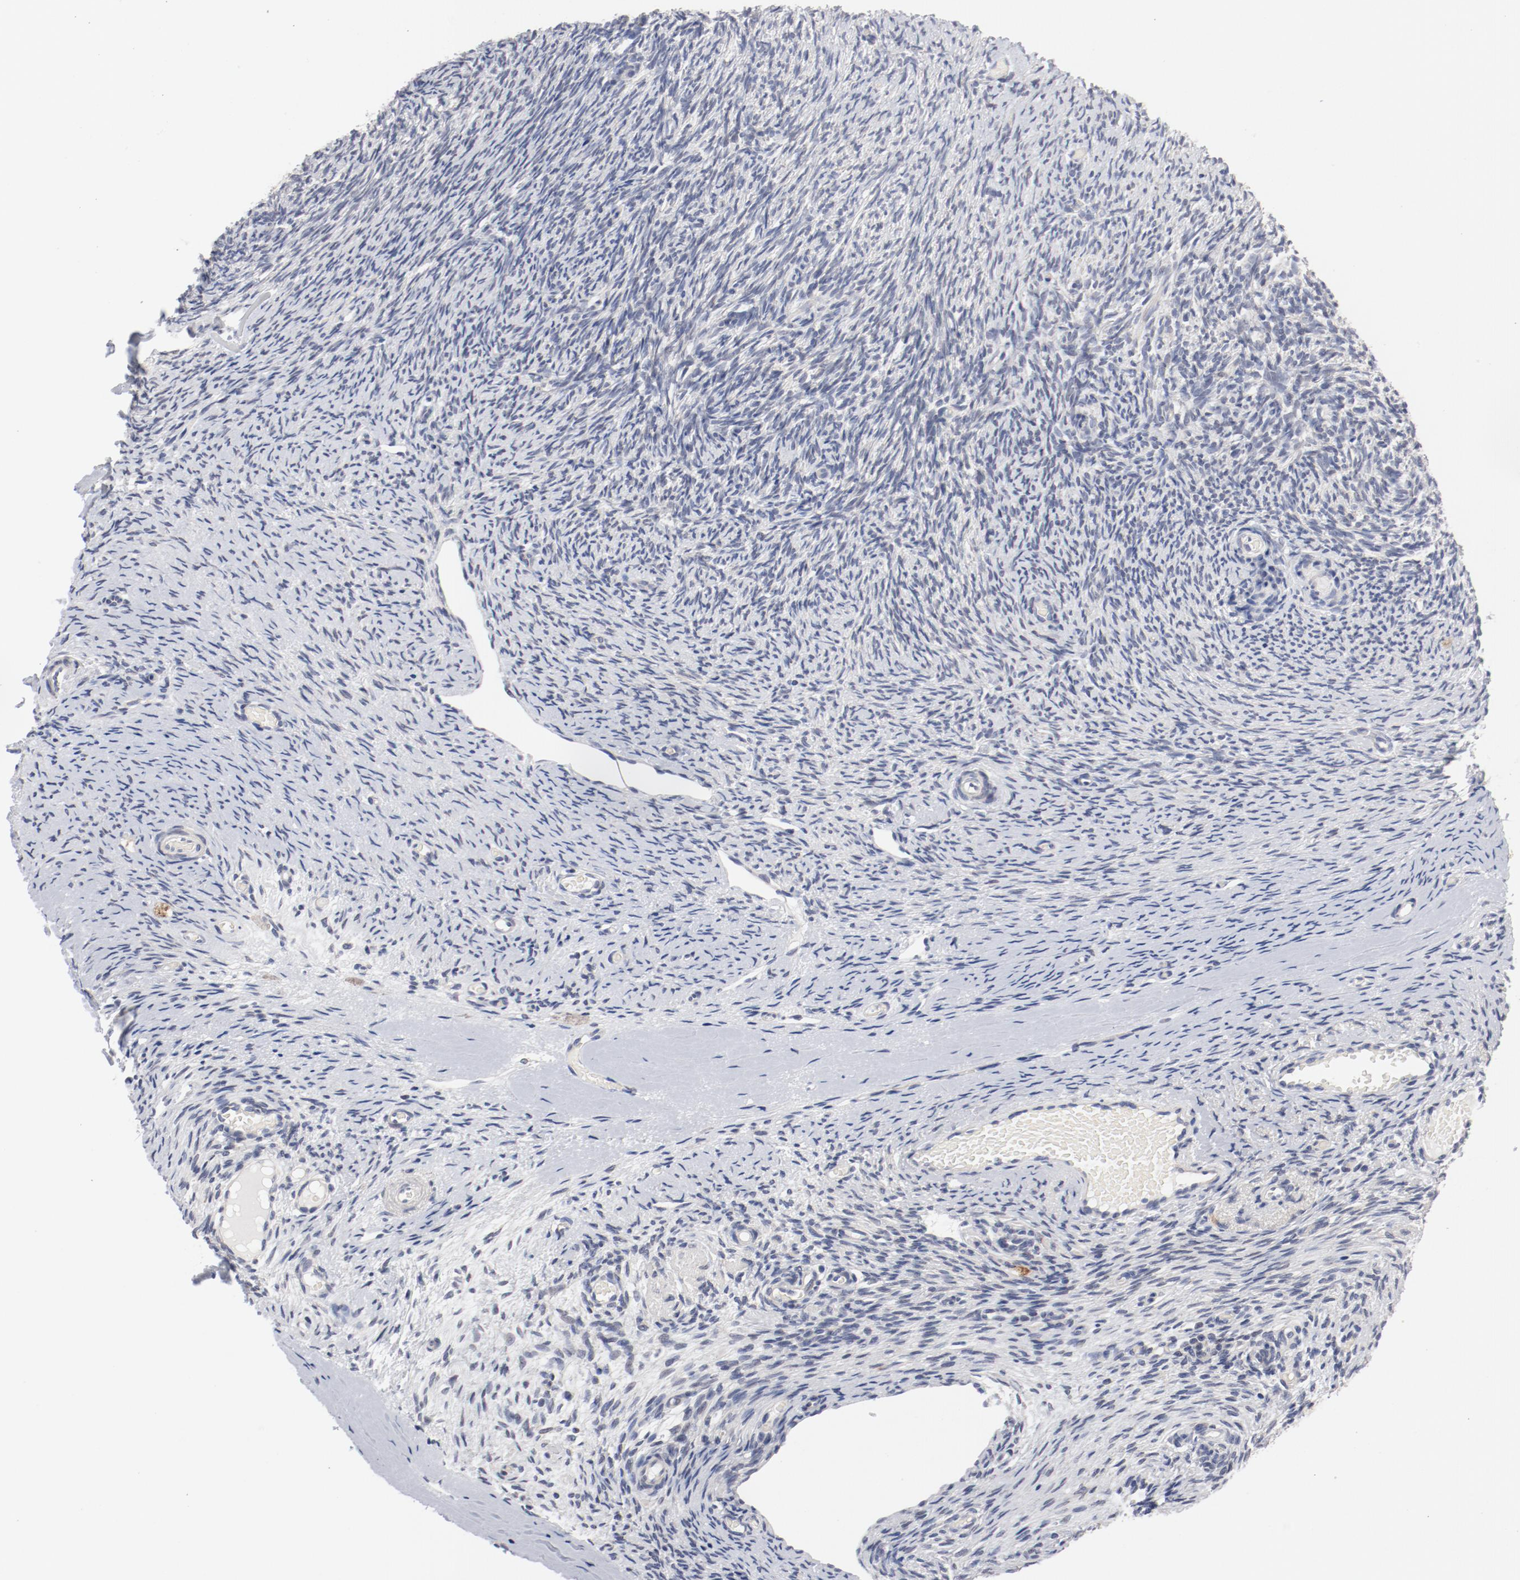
{"staining": {"intensity": "negative", "quantity": "none", "location": "none"}, "tissue": "ovary", "cell_type": "Ovarian stroma cells", "image_type": "normal", "snomed": [{"axis": "morphology", "description": "Normal tissue, NOS"}, {"axis": "topography", "description": "Ovary"}], "caption": "This image is of benign ovary stained with immunohistochemistry to label a protein in brown with the nuclei are counter-stained blue. There is no positivity in ovarian stroma cells.", "gene": "GPR143", "patient": {"sex": "female", "age": 60}}